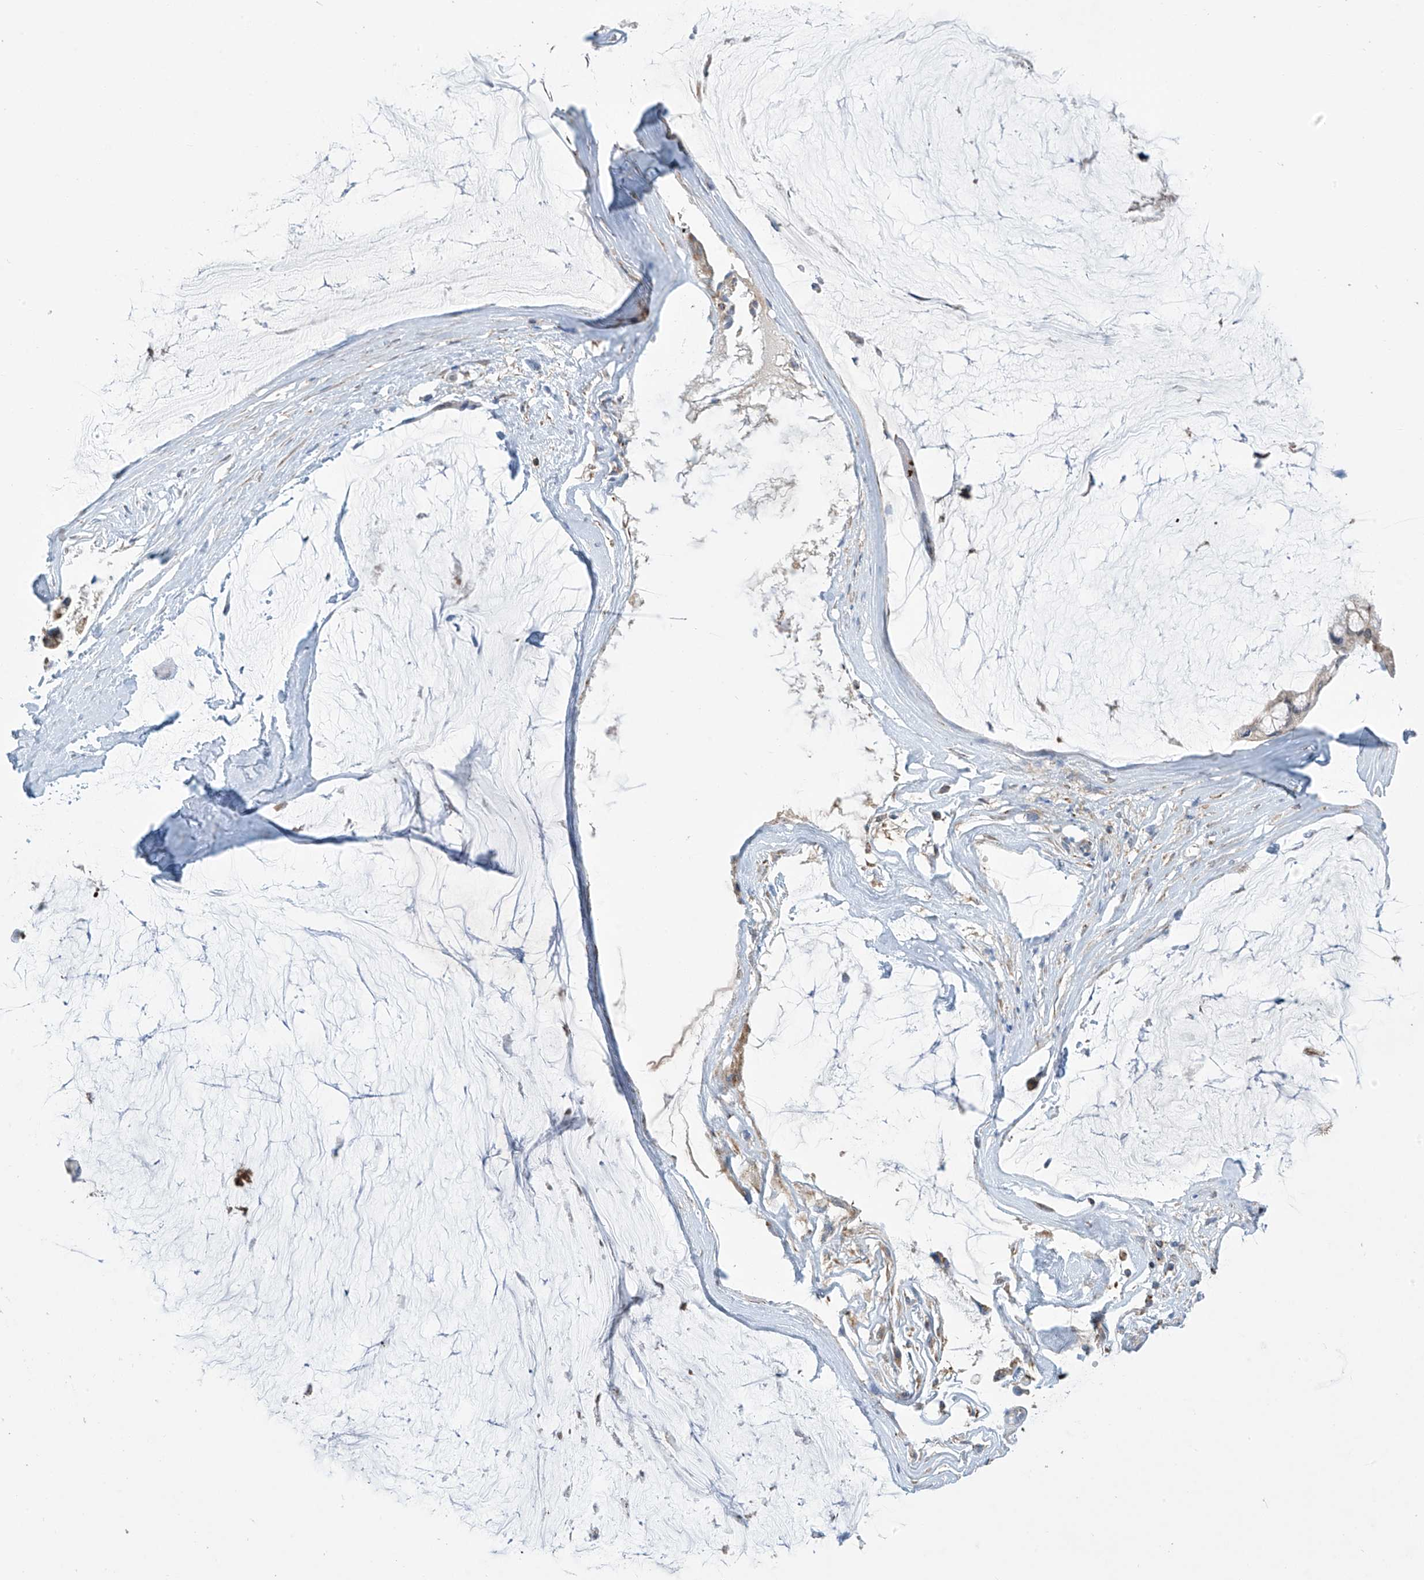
{"staining": {"intensity": "negative", "quantity": "none", "location": "none"}, "tissue": "ovarian cancer", "cell_type": "Tumor cells", "image_type": "cancer", "snomed": [{"axis": "morphology", "description": "Cystadenocarcinoma, mucinous, NOS"}, {"axis": "topography", "description": "Ovary"}], "caption": "An image of ovarian cancer stained for a protein shows no brown staining in tumor cells. The staining is performed using DAB (3,3'-diaminobenzidine) brown chromogen with nuclei counter-stained in using hematoxylin.", "gene": "IBA57", "patient": {"sex": "female", "age": 39}}